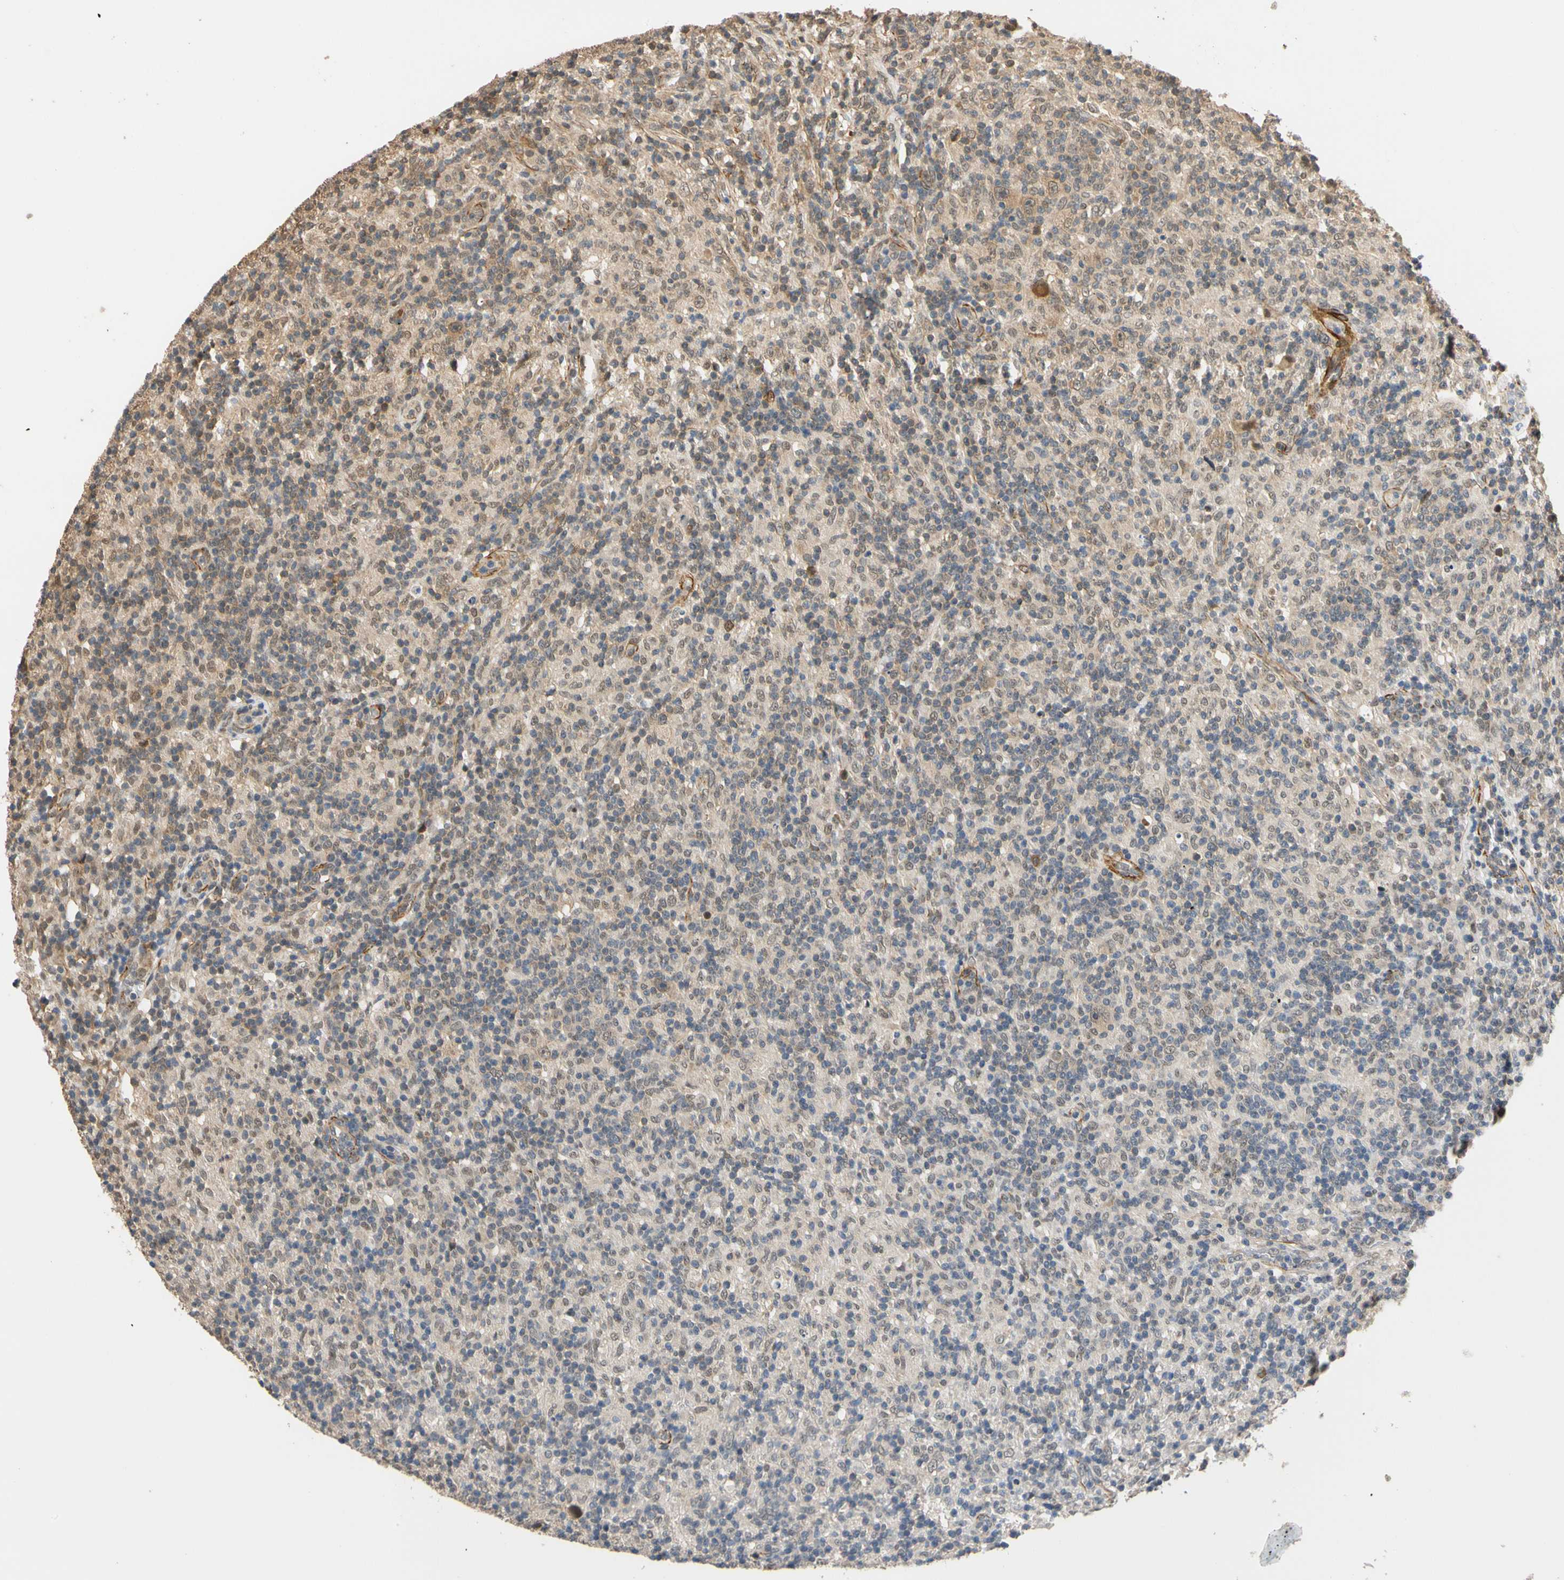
{"staining": {"intensity": "weak", "quantity": ">75%", "location": "cytoplasmic/membranous"}, "tissue": "lymphoma", "cell_type": "Tumor cells", "image_type": "cancer", "snomed": [{"axis": "morphology", "description": "Hodgkin's disease, NOS"}, {"axis": "topography", "description": "Lymph node"}], "caption": "Human lymphoma stained with a protein marker demonstrates weak staining in tumor cells.", "gene": "QSER1", "patient": {"sex": "male", "age": 70}}